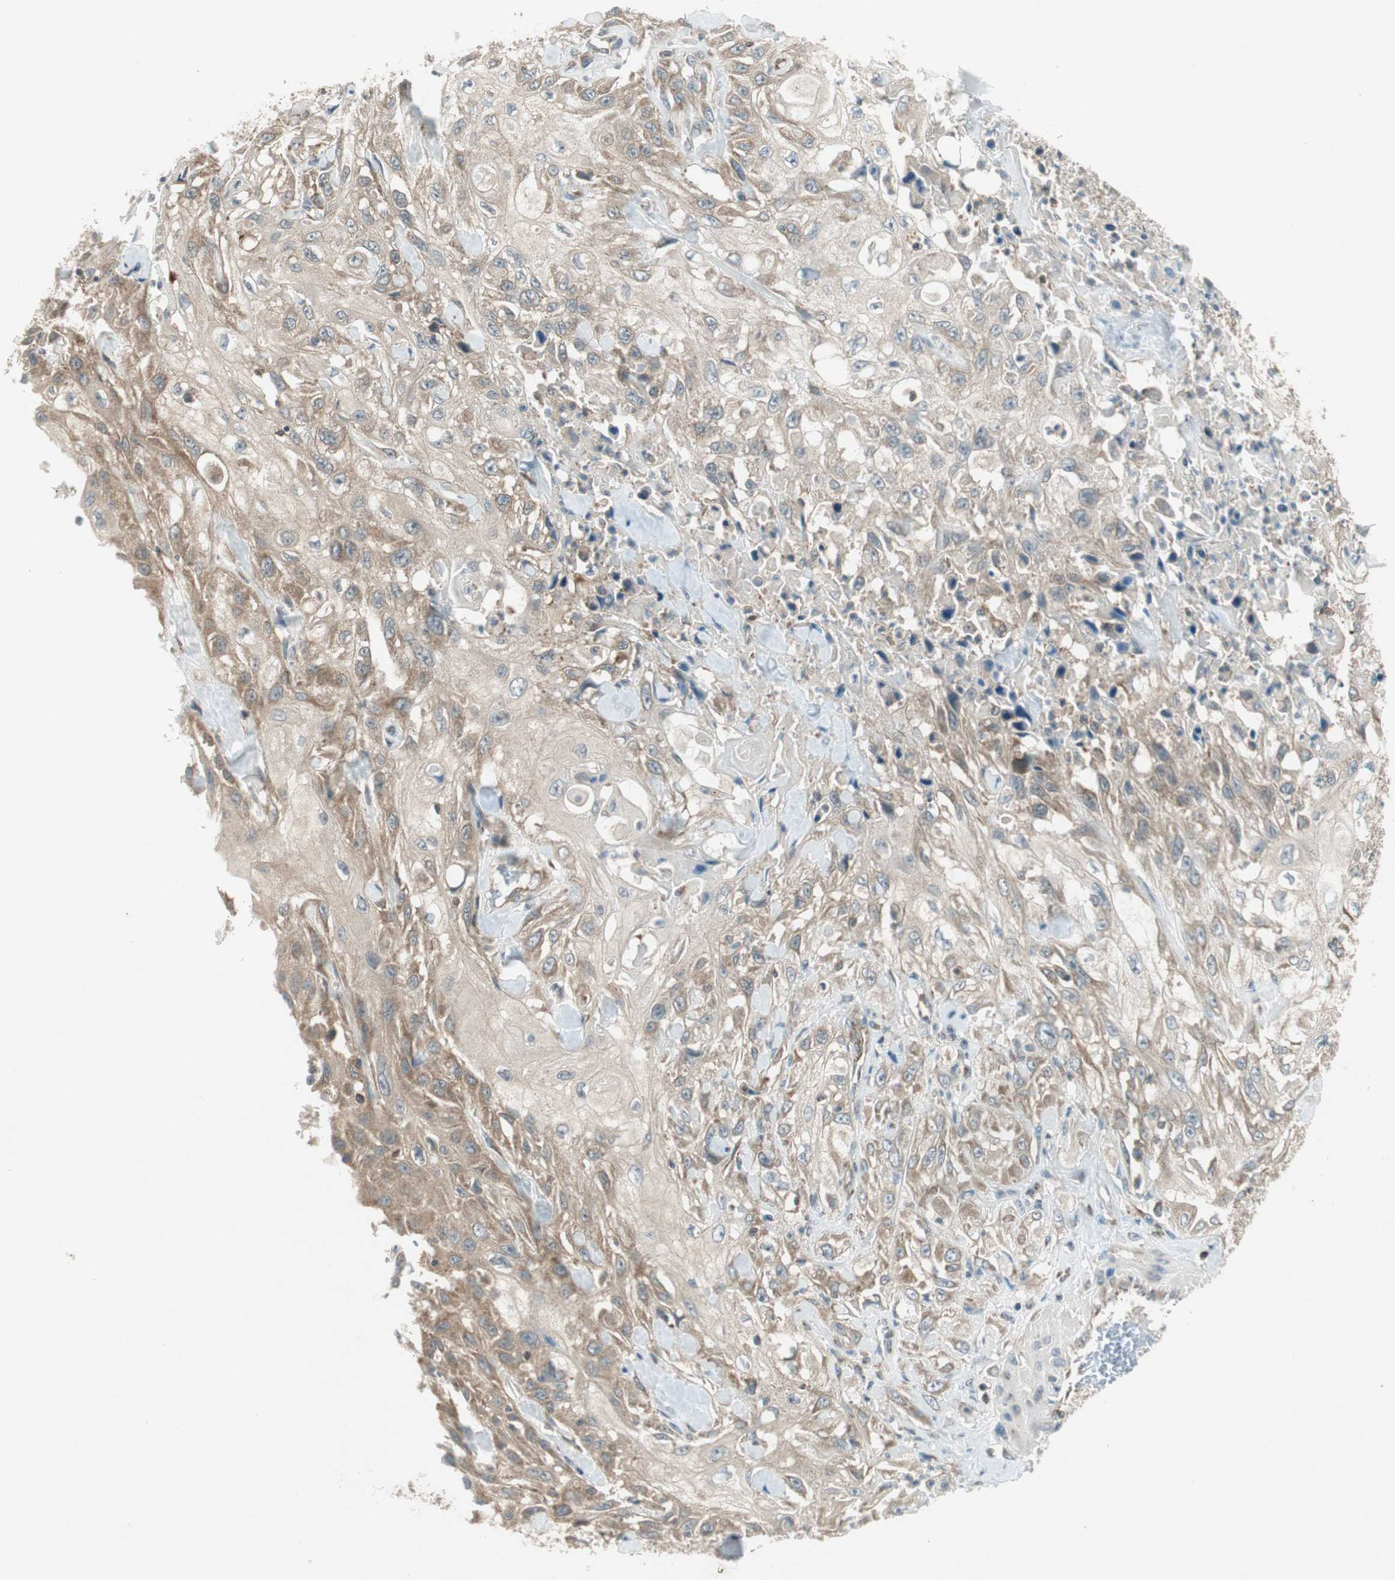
{"staining": {"intensity": "moderate", "quantity": ">75%", "location": "cytoplasmic/membranous"}, "tissue": "skin cancer", "cell_type": "Tumor cells", "image_type": "cancer", "snomed": [{"axis": "morphology", "description": "Squamous cell carcinoma, NOS"}, {"axis": "morphology", "description": "Squamous cell carcinoma, metastatic, NOS"}, {"axis": "topography", "description": "Skin"}, {"axis": "topography", "description": "Lymph node"}], "caption": "Skin metastatic squamous cell carcinoma stained with immunohistochemistry exhibits moderate cytoplasmic/membranous positivity in approximately >75% of tumor cells.", "gene": "CHADL", "patient": {"sex": "male", "age": 75}}